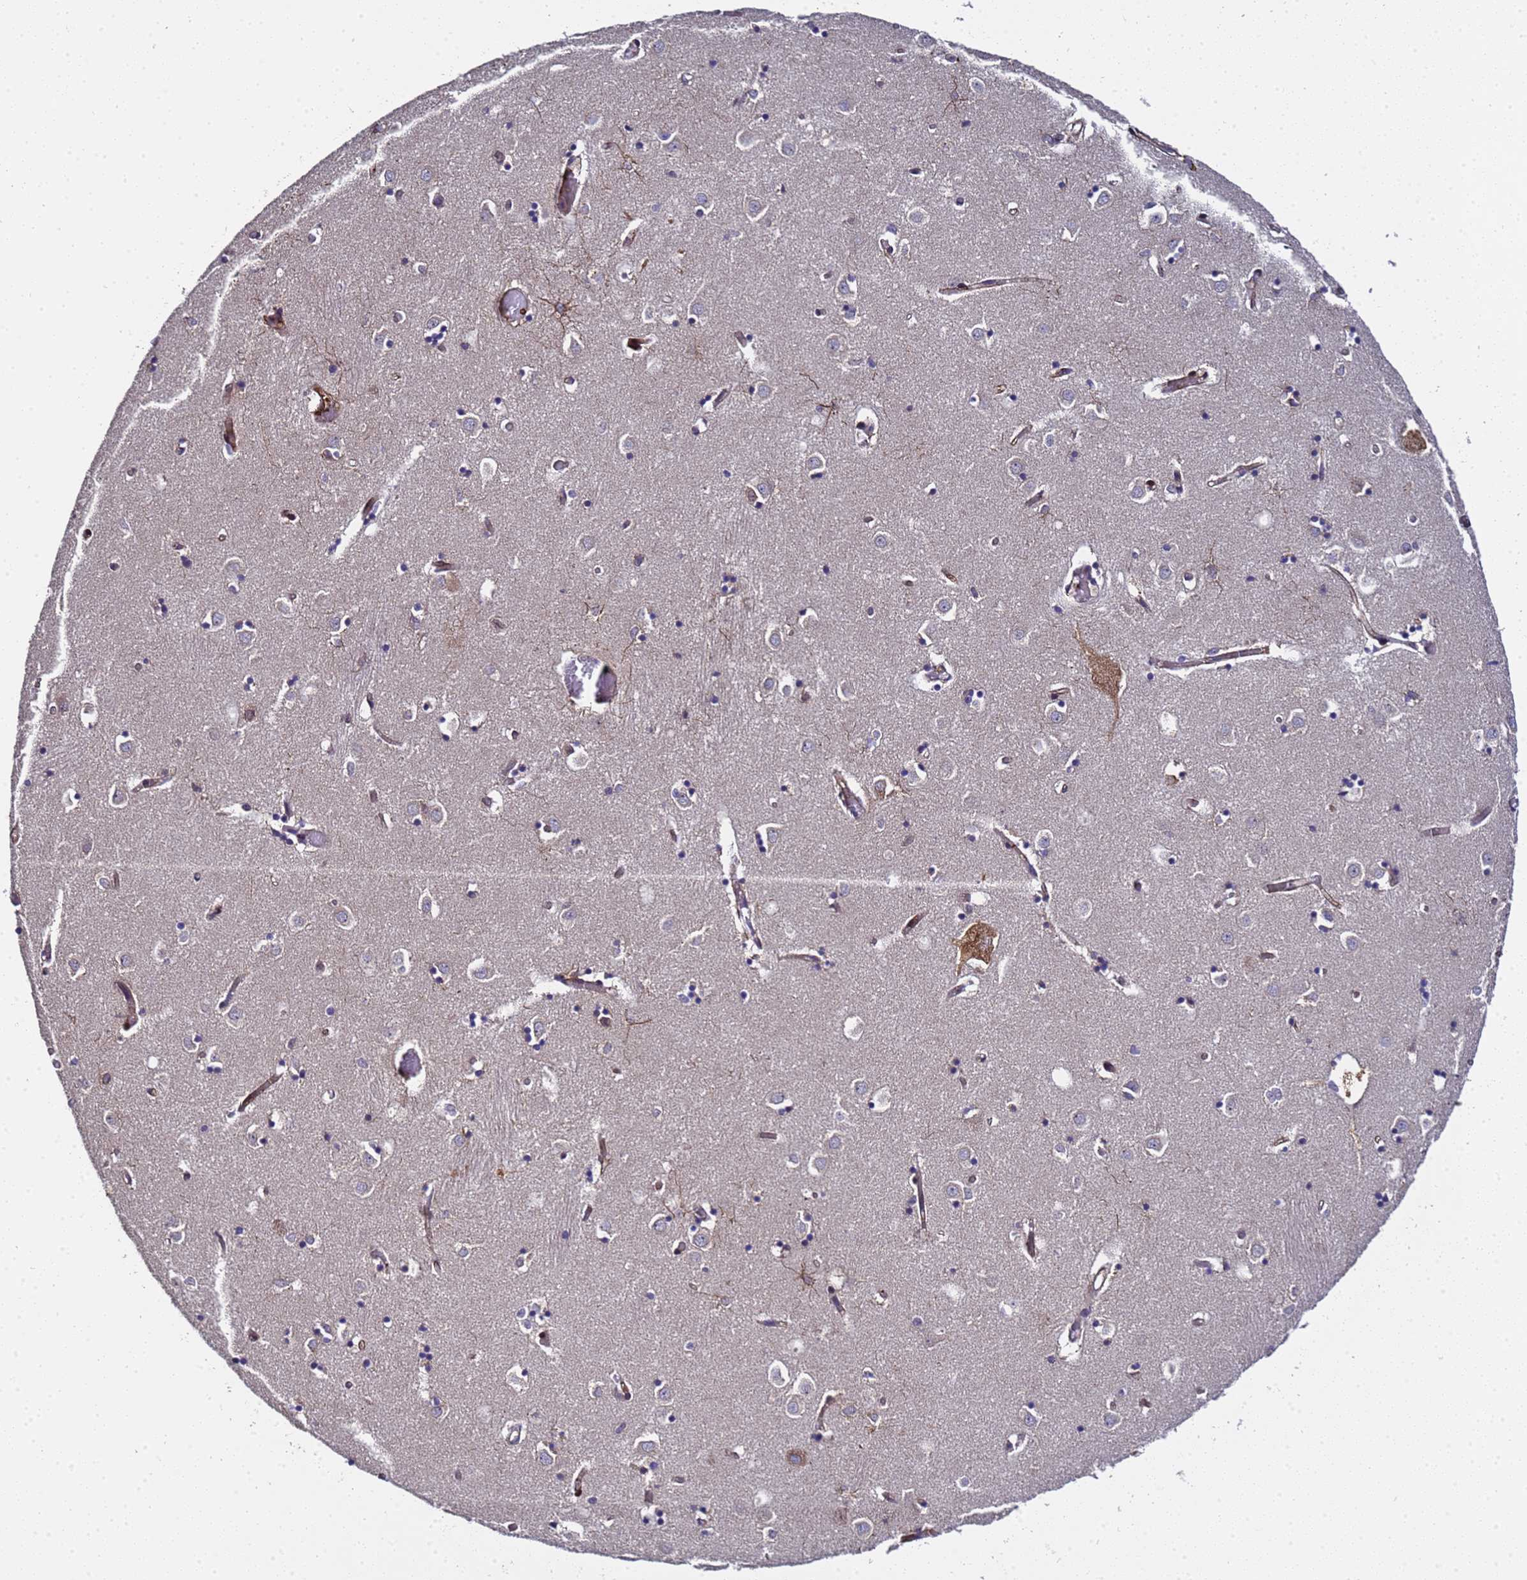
{"staining": {"intensity": "moderate", "quantity": "<25%", "location": "cytoplasmic/membranous"}, "tissue": "caudate", "cell_type": "Glial cells", "image_type": "normal", "snomed": [{"axis": "morphology", "description": "Normal tissue, NOS"}, {"axis": "topography", "description": "Lateral ventricle wall"}], "caption": "High-magnification brightfield microscopy of normal caudate stained with DAB (brown) and counterstained with hematoxylin (blue). glial cells exhibit moderate cytoplasmic/membranous expression is present in approximately<25% of cells.", "gene": "MOCS1", "patient": {"sex": "male", "age": 70}}